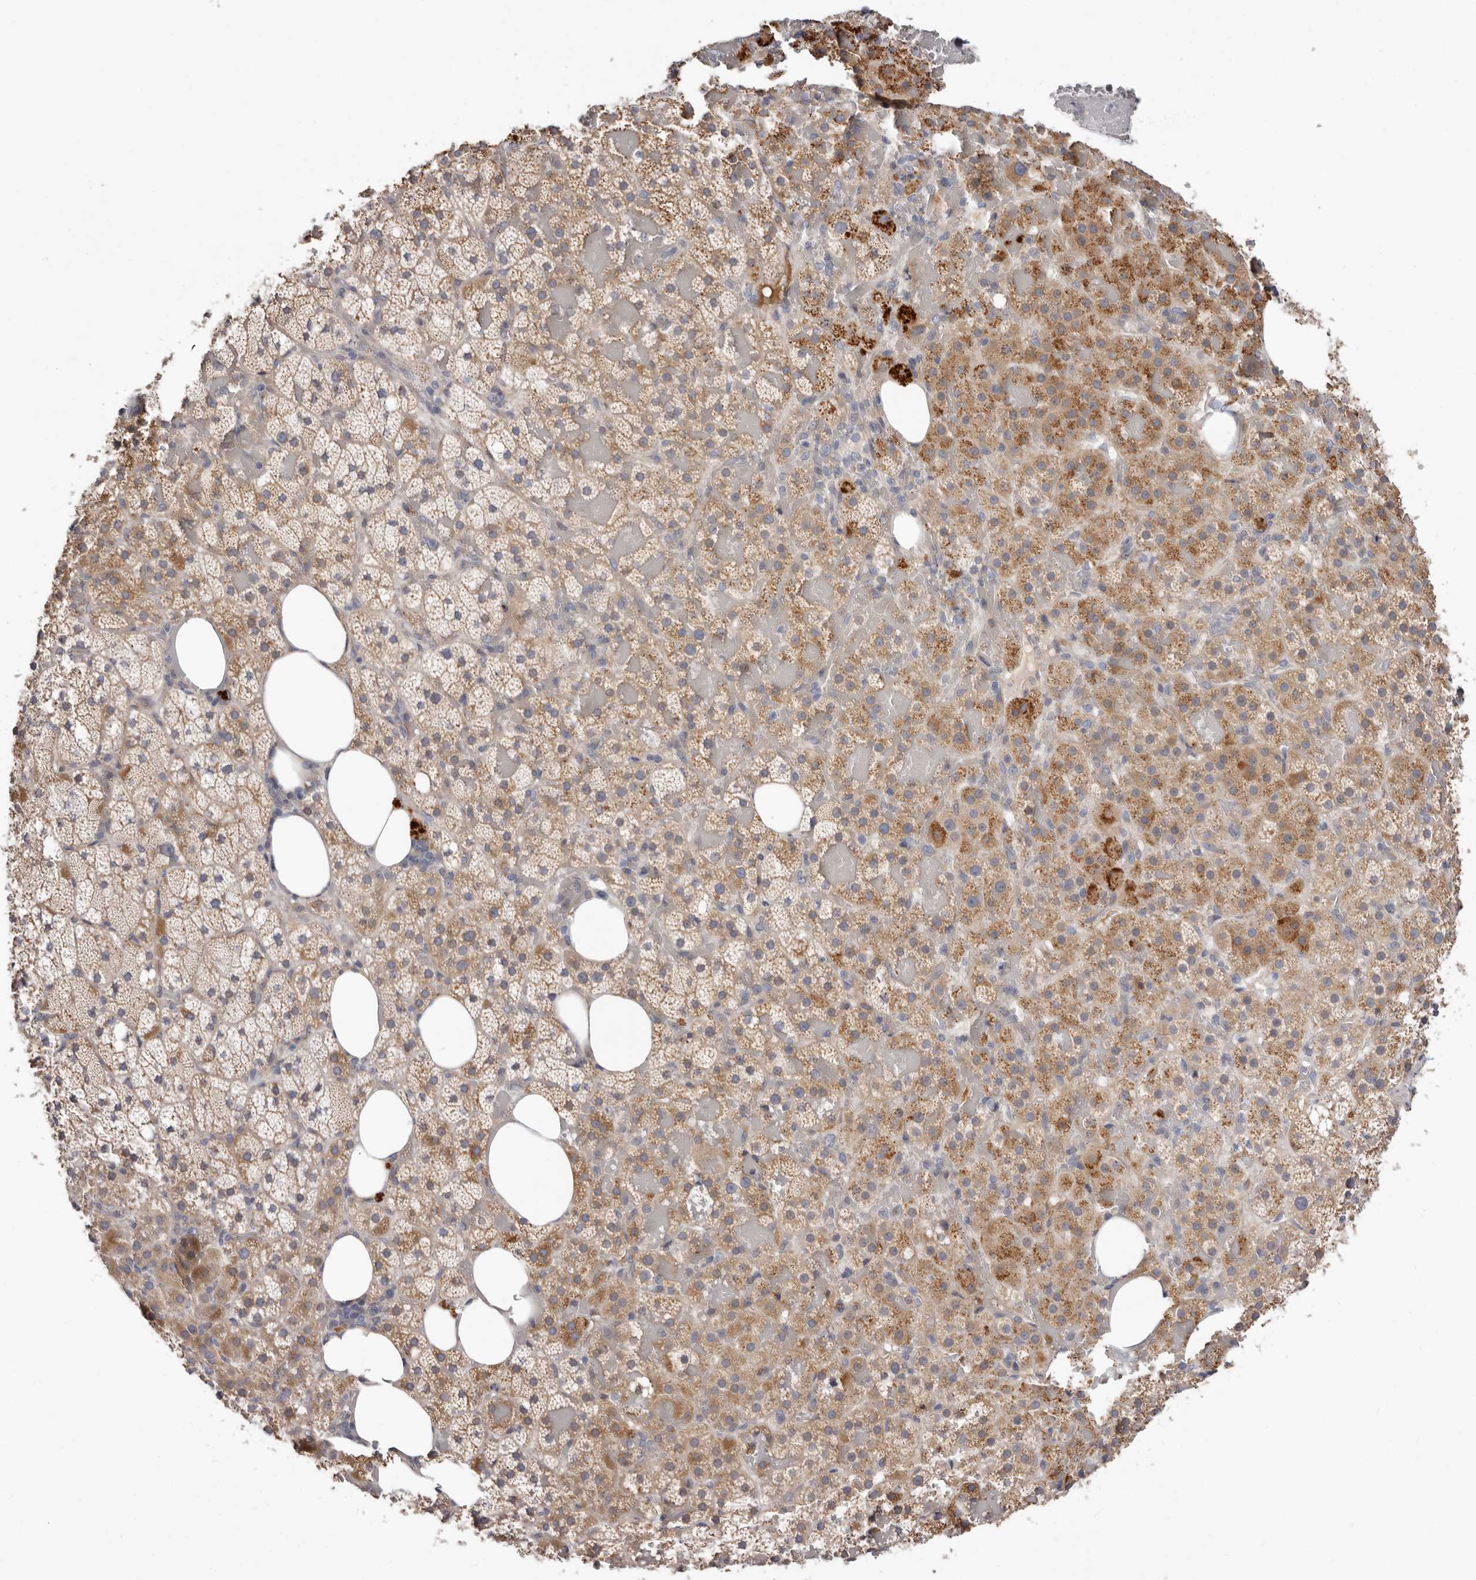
{"staining": {"intensity": "moderate", "quantity": ">75%", "location": "cytoplasmic/membranous"}, "tissue": "adrenal gland", "cell_type": "Glandular cells", "image_type": "normal", "snomed": [{"axis": "morphology", "description": "Normal tissue, NOS"}, {"axis": "topography", "description": "Adrenal gland"}], "caption": "Adrenal gland stained with a brown dye exhibits moderate cytoplasmic/membranous positive staining in about >75% of glandular cells.", "gene": "ASIC5", "patient": {"sex": "female", "age": 59}}